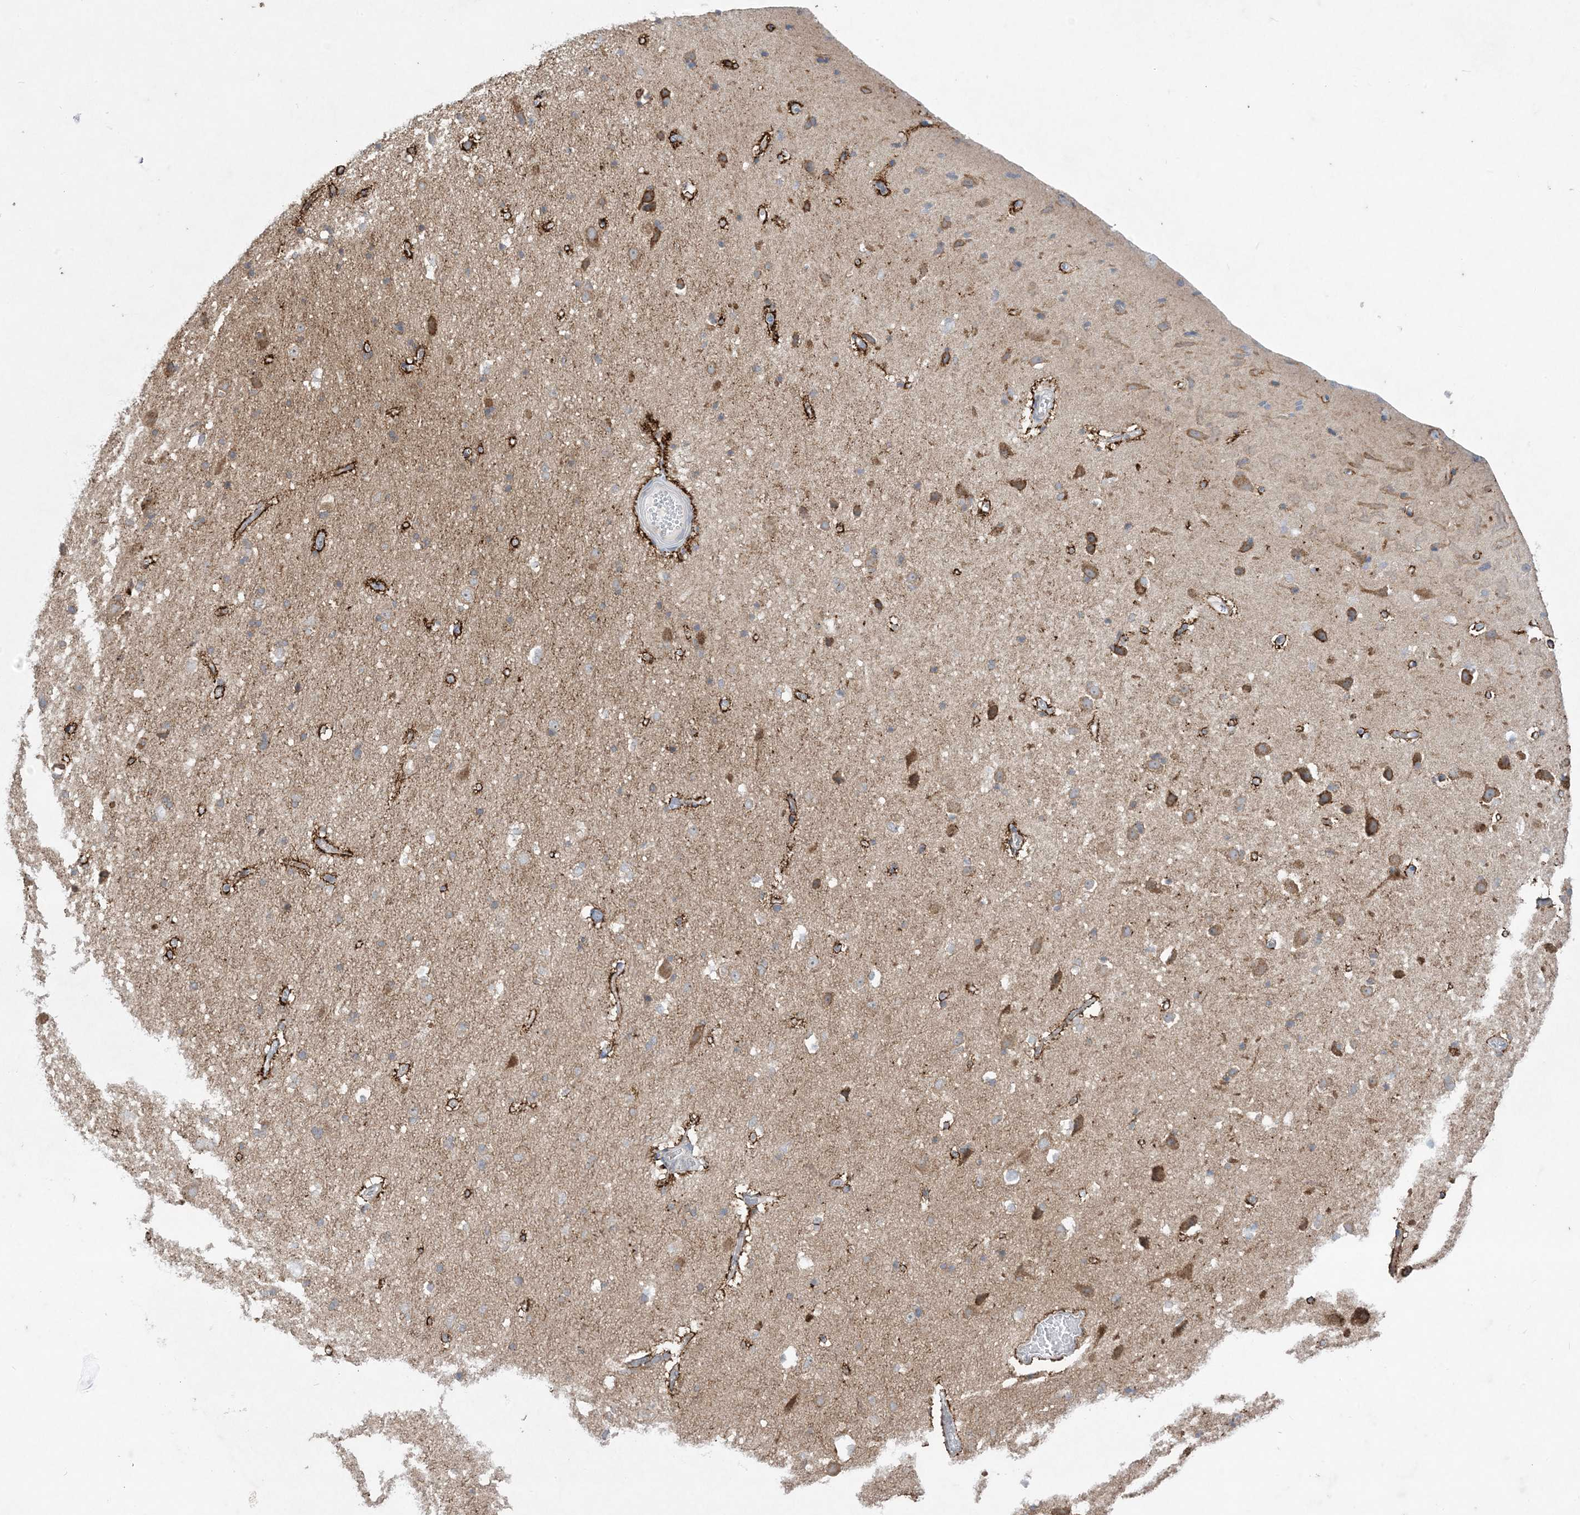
{"staining": {"intensity": "negative", "quantity": "none", "location": "none"}, "tissue": "cerebral cortex", "cell_type": "Endothelial cells", "image_type": "normal", "snomed": [{"axis": "morphology", "description": "Normal tissue, NOS"}, {"axis": "topography", "description": "Cerebral cortex"}], "caption": "Photomicrograph shows no protein staining in endothelial cells of unremarkable cerebral cortex. (DAB (3,3'-diaminobenzidine) IHC, high magnification).", "gene": "SOGA3", "patient": {"sex": "male", "age": 34}}